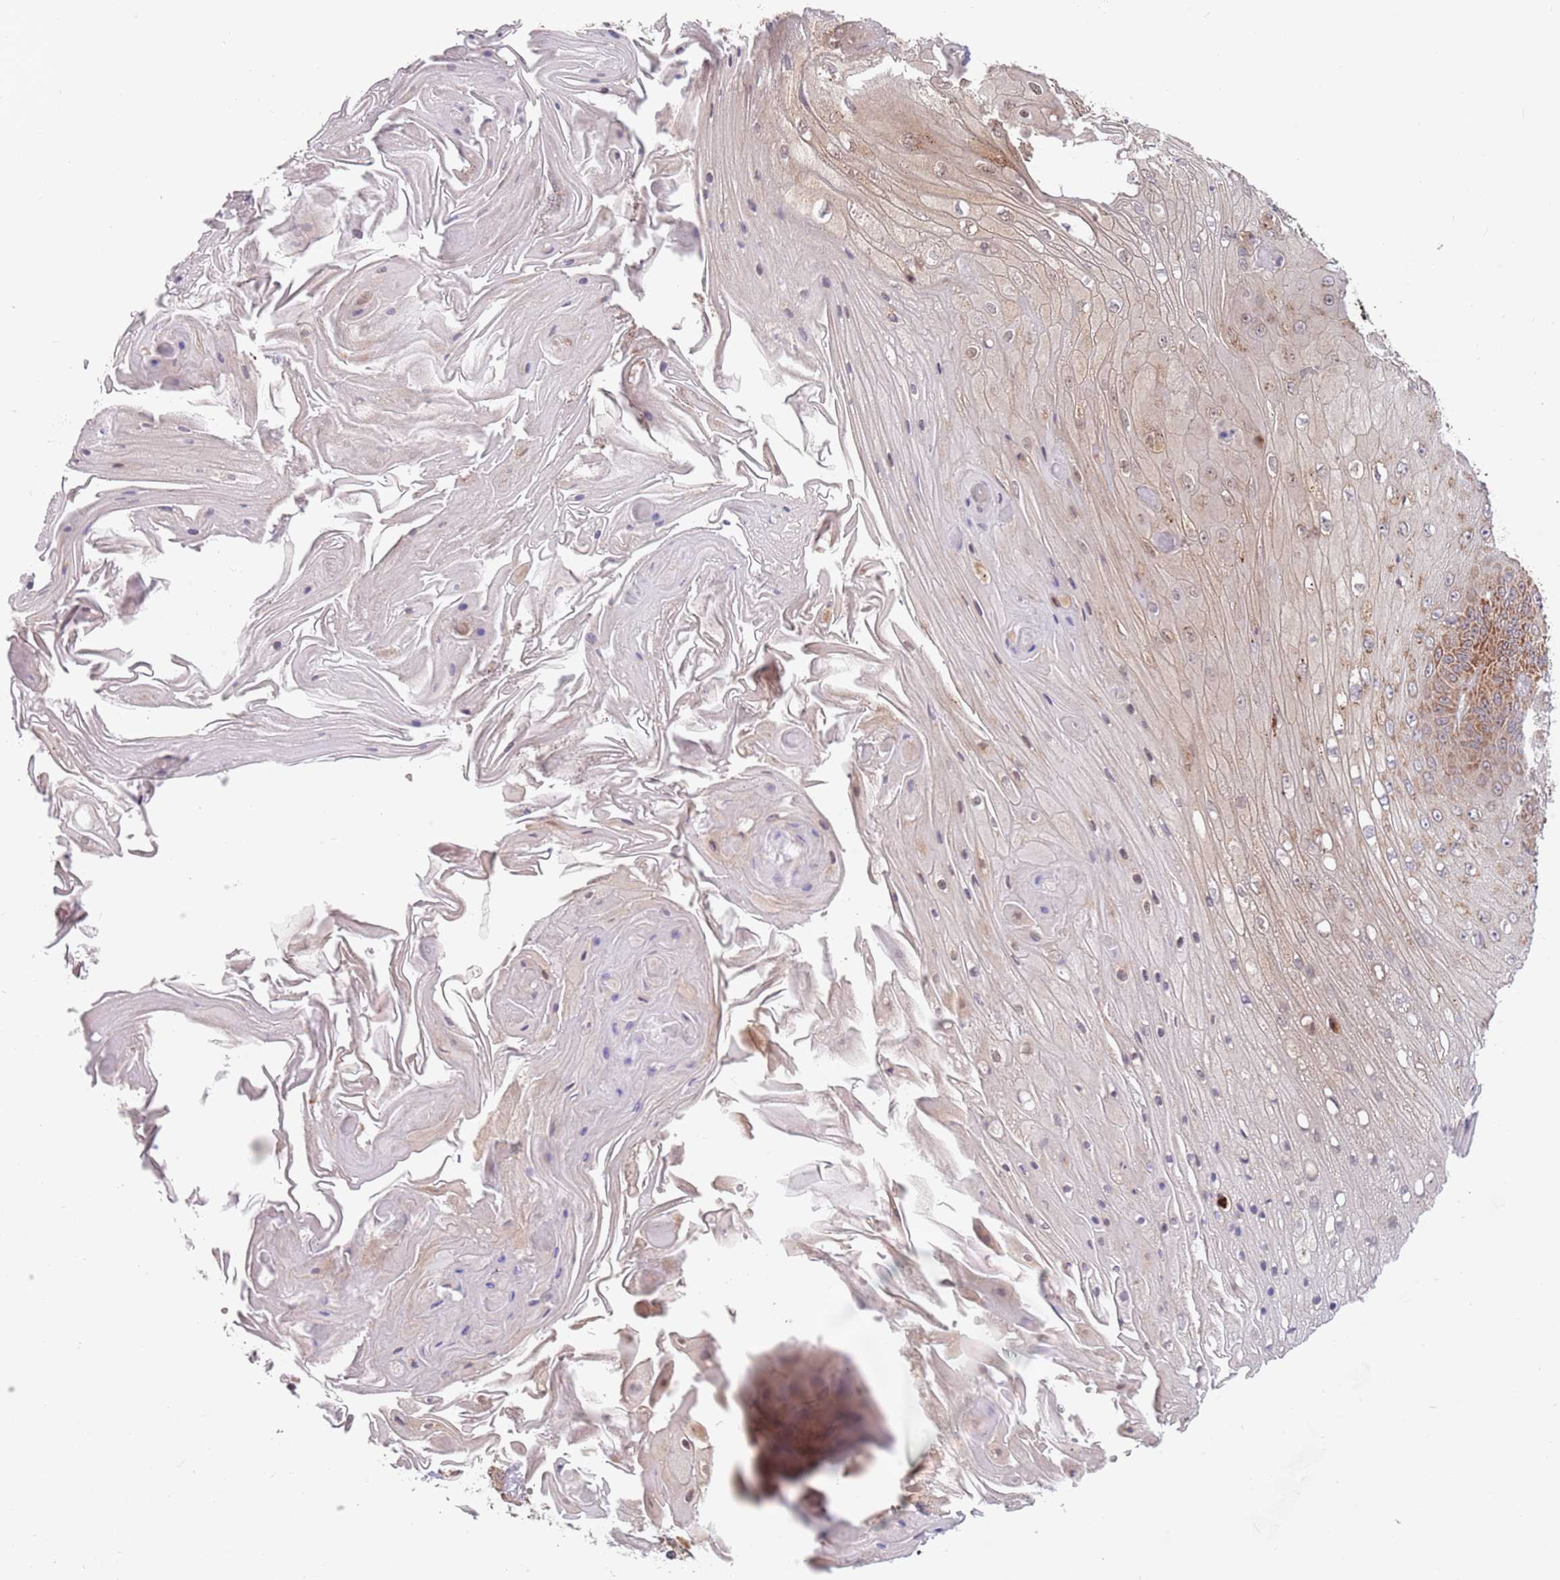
{"staining": {"intensity": "moderate", "quantity": "25%-75%", "location": "cytoplasmic/membranous"}, "tissue": "skin cancer", "cell_type": "Tumor cells", "image_type": "cancer", "snomed": [{"axis": "morphology", "description": "Squamous cell carcinoma, NOS"}, {"axis": "topography", "description": "Skin"}], "caption": "Skin squamous cell carcinoma was stained to show a protein in brown. There is medium levels of moderate cytoplasmic/membranous positivity in approximately 25%-75% of tumor cells. (IHC, brightfield microscopy, high magnification).", "gene": "GUK1", "patient": {"sex": "male", "age": 70}}